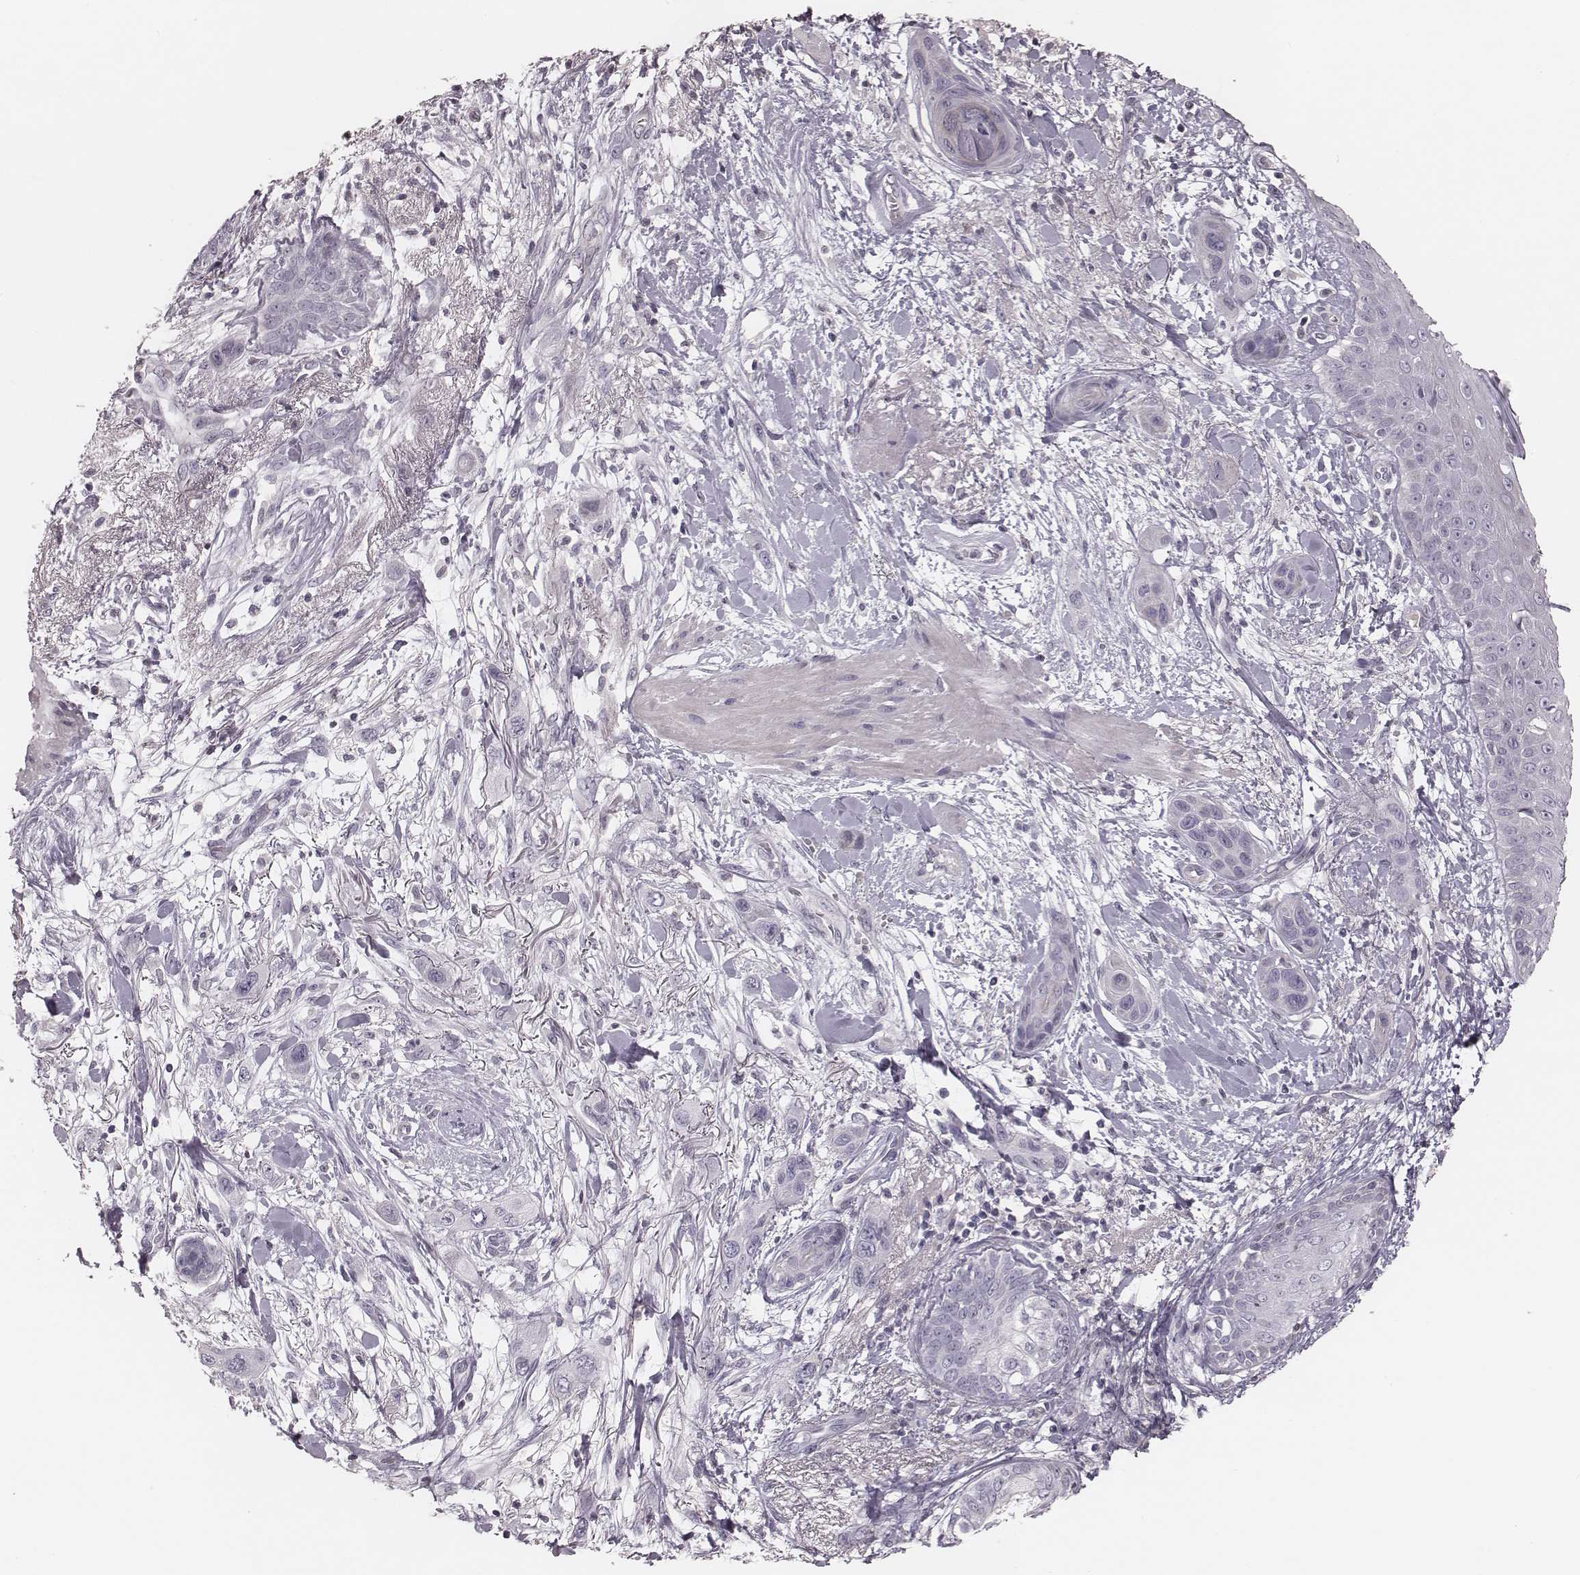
{"staining": {"intensity": "negative", "quantity": "none", "location": "none"}, "tissue": "skin cancer", "cell_type": "Tumor cells", "image_type": "cancer", "snomed": [{"axis": "morphology", "description": "Squamous cell carcinoma, NOS"}, {"axis": "topography", "description": "Skin"}], "caption": "Skin cancer (squamous cell carcinoma) stained for a protein using IHC displays no expression tumor cells.", "gene": "S100Z", "patient": {"sex": "male", "age": 79}}